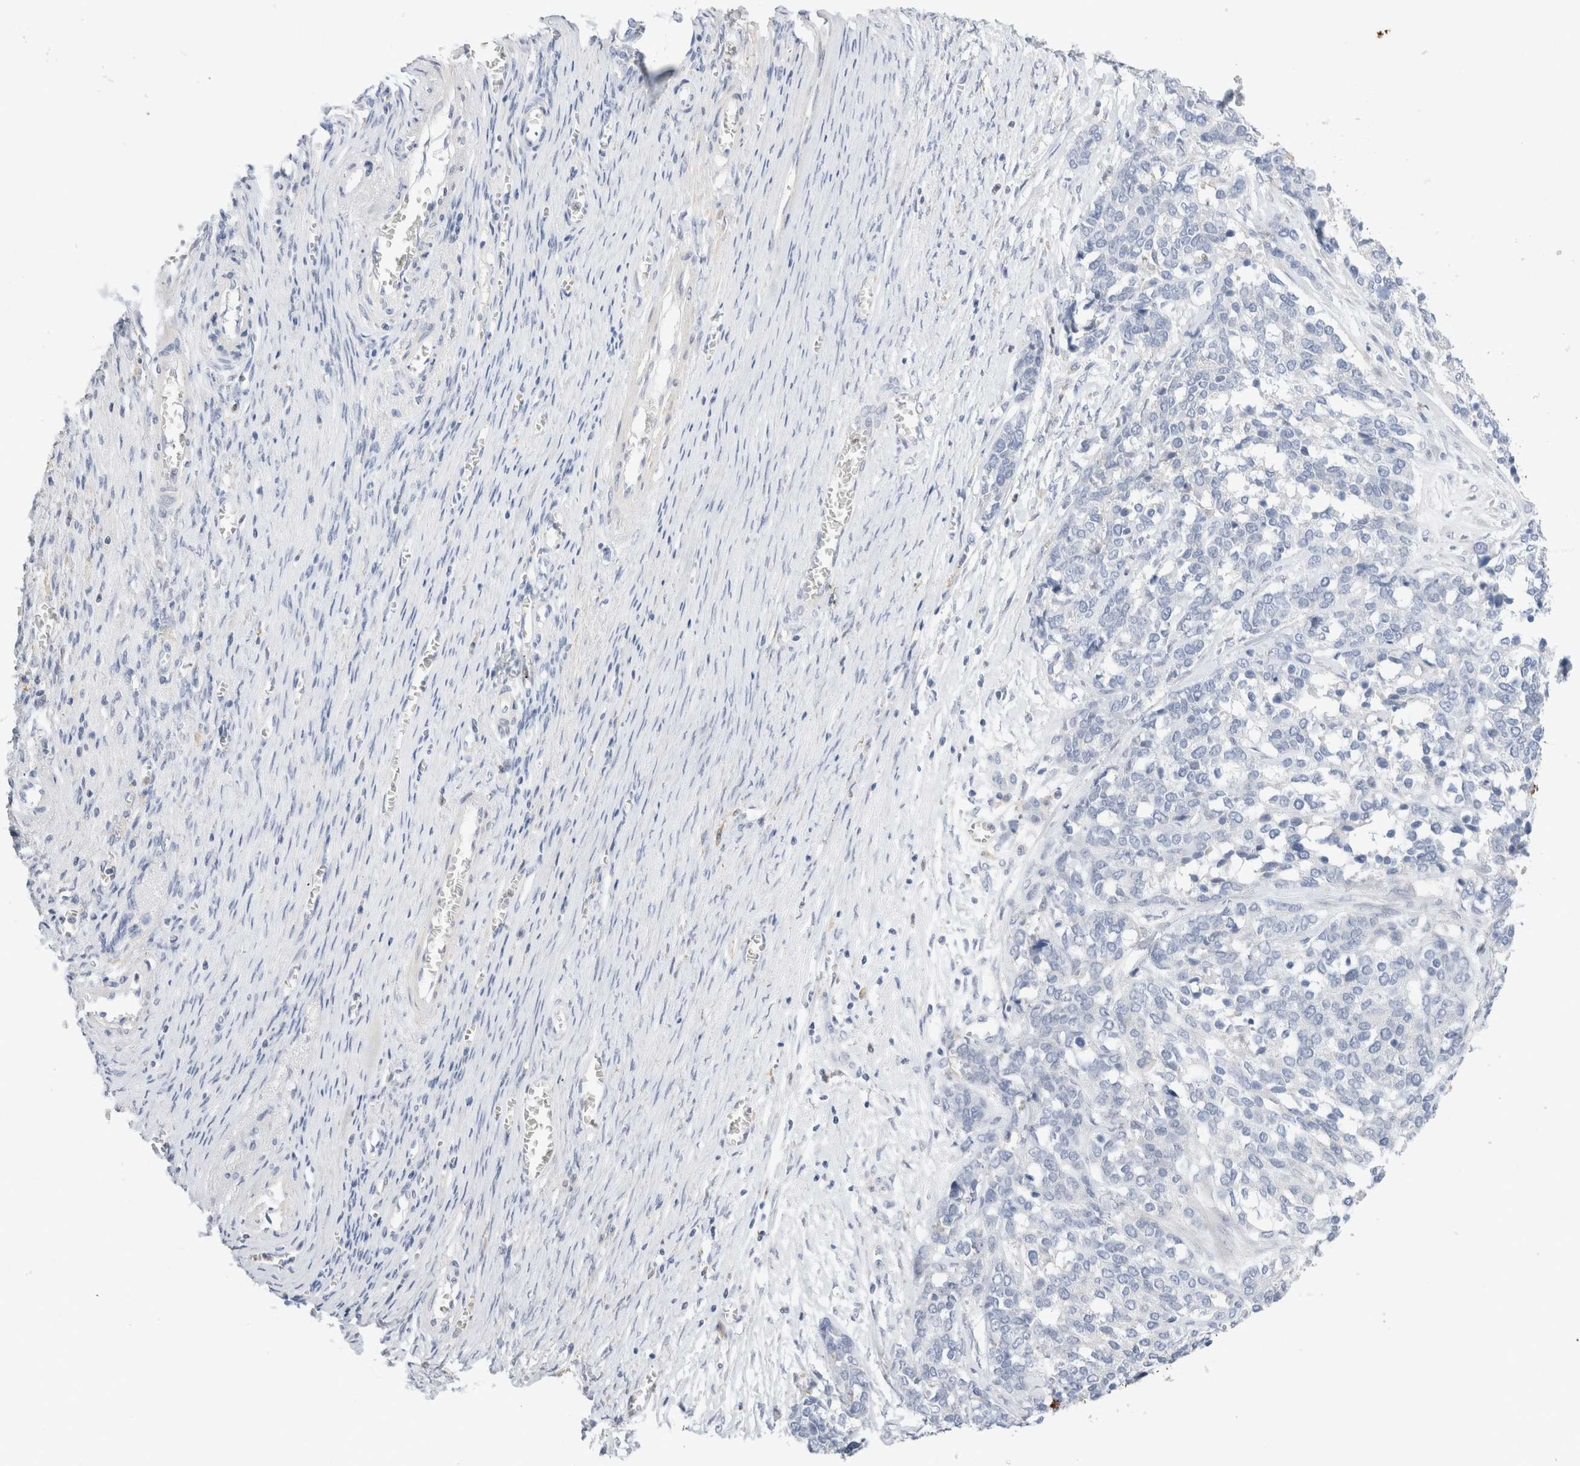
{"staining": {"intensity": "negative", "quantity": "none", "location": "none"}, "tissue": "ovarian cancer", "cell_type": "Tumor cells", "image_type": "cancer", "snomed": [{"axis": "morphology", "description": "Cystadenocarcinoma, serous, NOS"}, {"axis": "topography", "description": "Ovary"}], "caption": "A high-resolution photomicrograph shows immunohistochemistry staining of serous cystadenocarcinoma (ovarian), which demonstrates no significant positivity in tumor cells. (DAB (3,3'-diaminobenzidine) IHC visualized using brightfield microscopy, high magnification).", "gene": "ADAM30", "patient": {"sex": "female", "age": 44}}